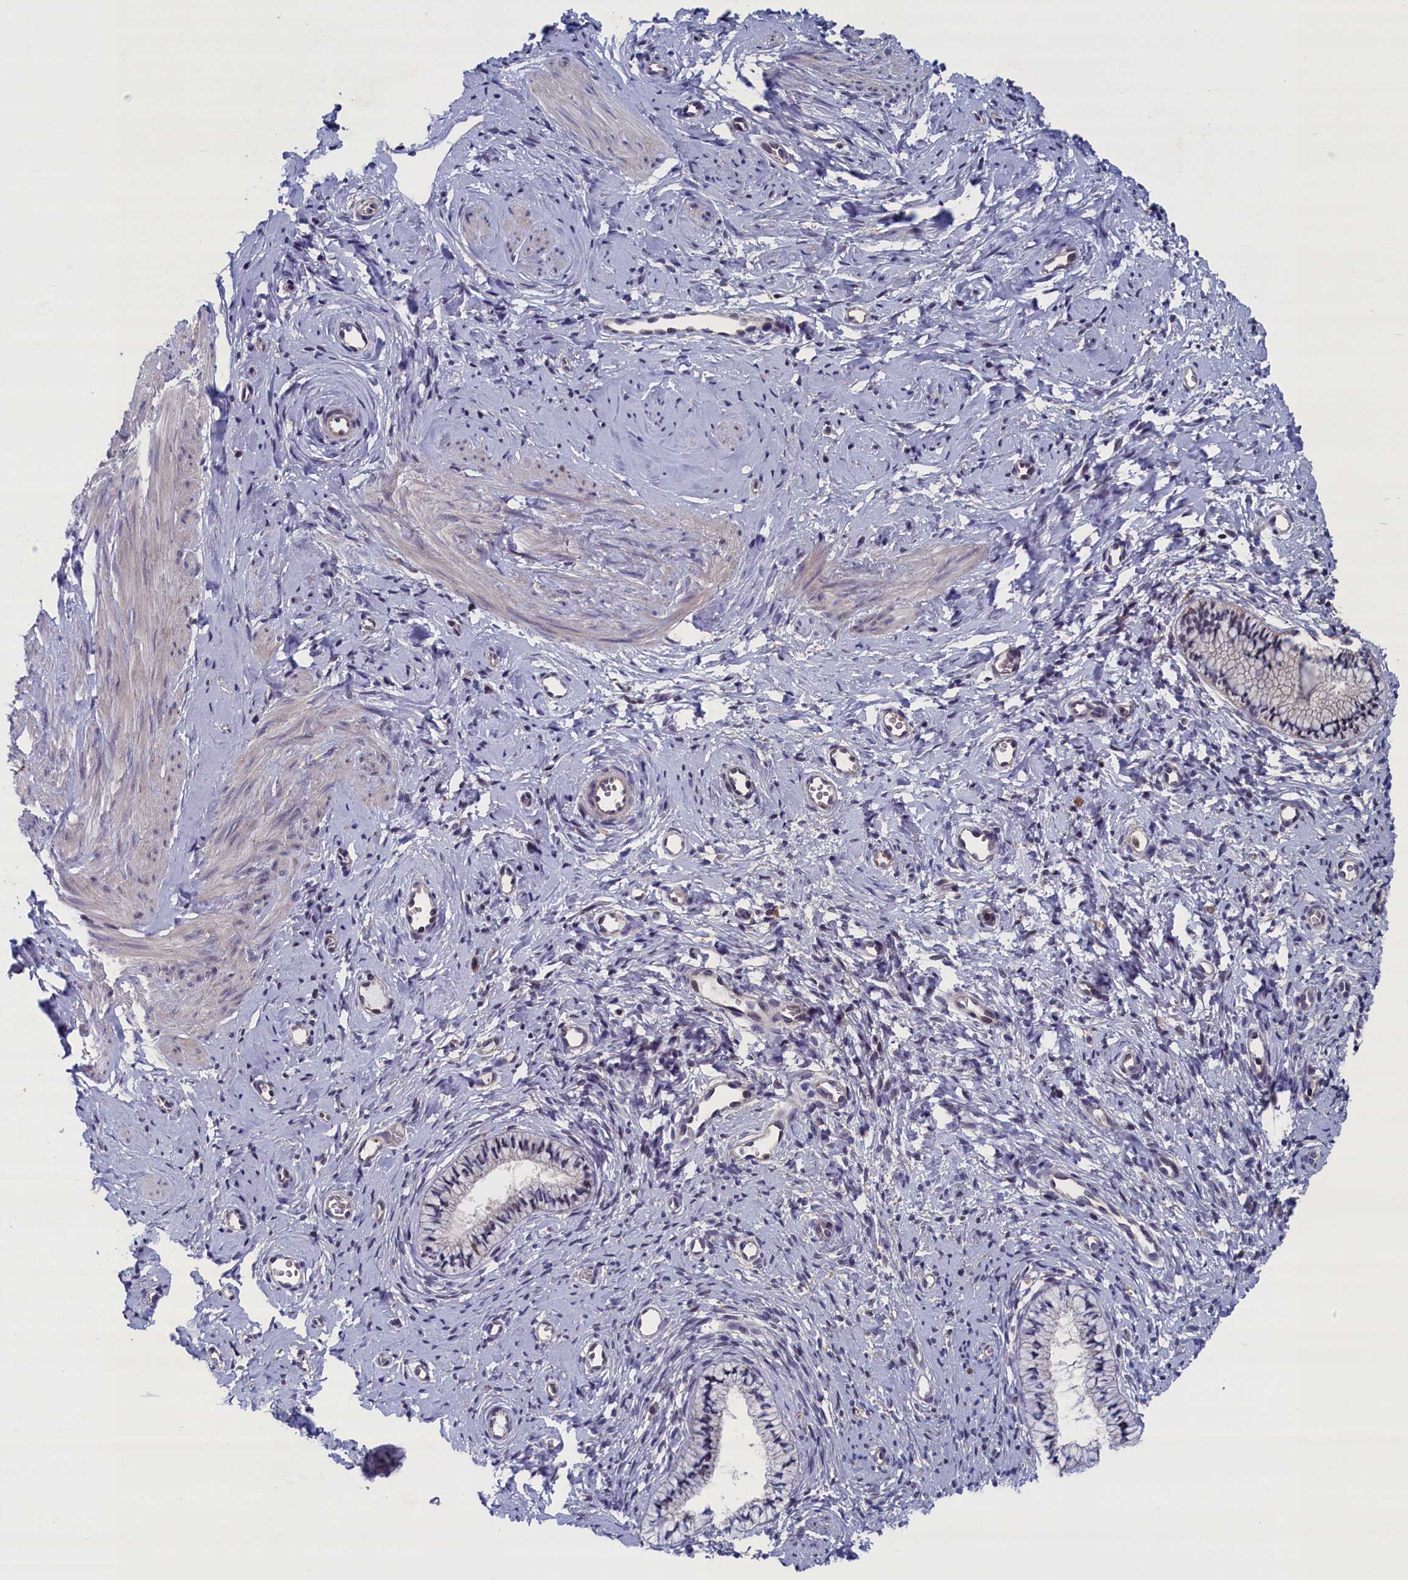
{"staining": {"intensity": "negative", "quantity": "none", "location": "none"}, "tissue": "cervix", "cell_type": "Glandular cells", "image_type": "normal", "snomed": [{"axis": "morphology", "description": "Normal tissue, NOS"}, {"axis": "topography", "description": "Cervix"}], "caption": "Immunohistochemistry (IHC) photomicrograph of benign human cervix stained for a protein (brown), which exhibits no staining in glandular cells.", "gene": "SPATA13", "patient": {"sex": "female", "age": 57}}